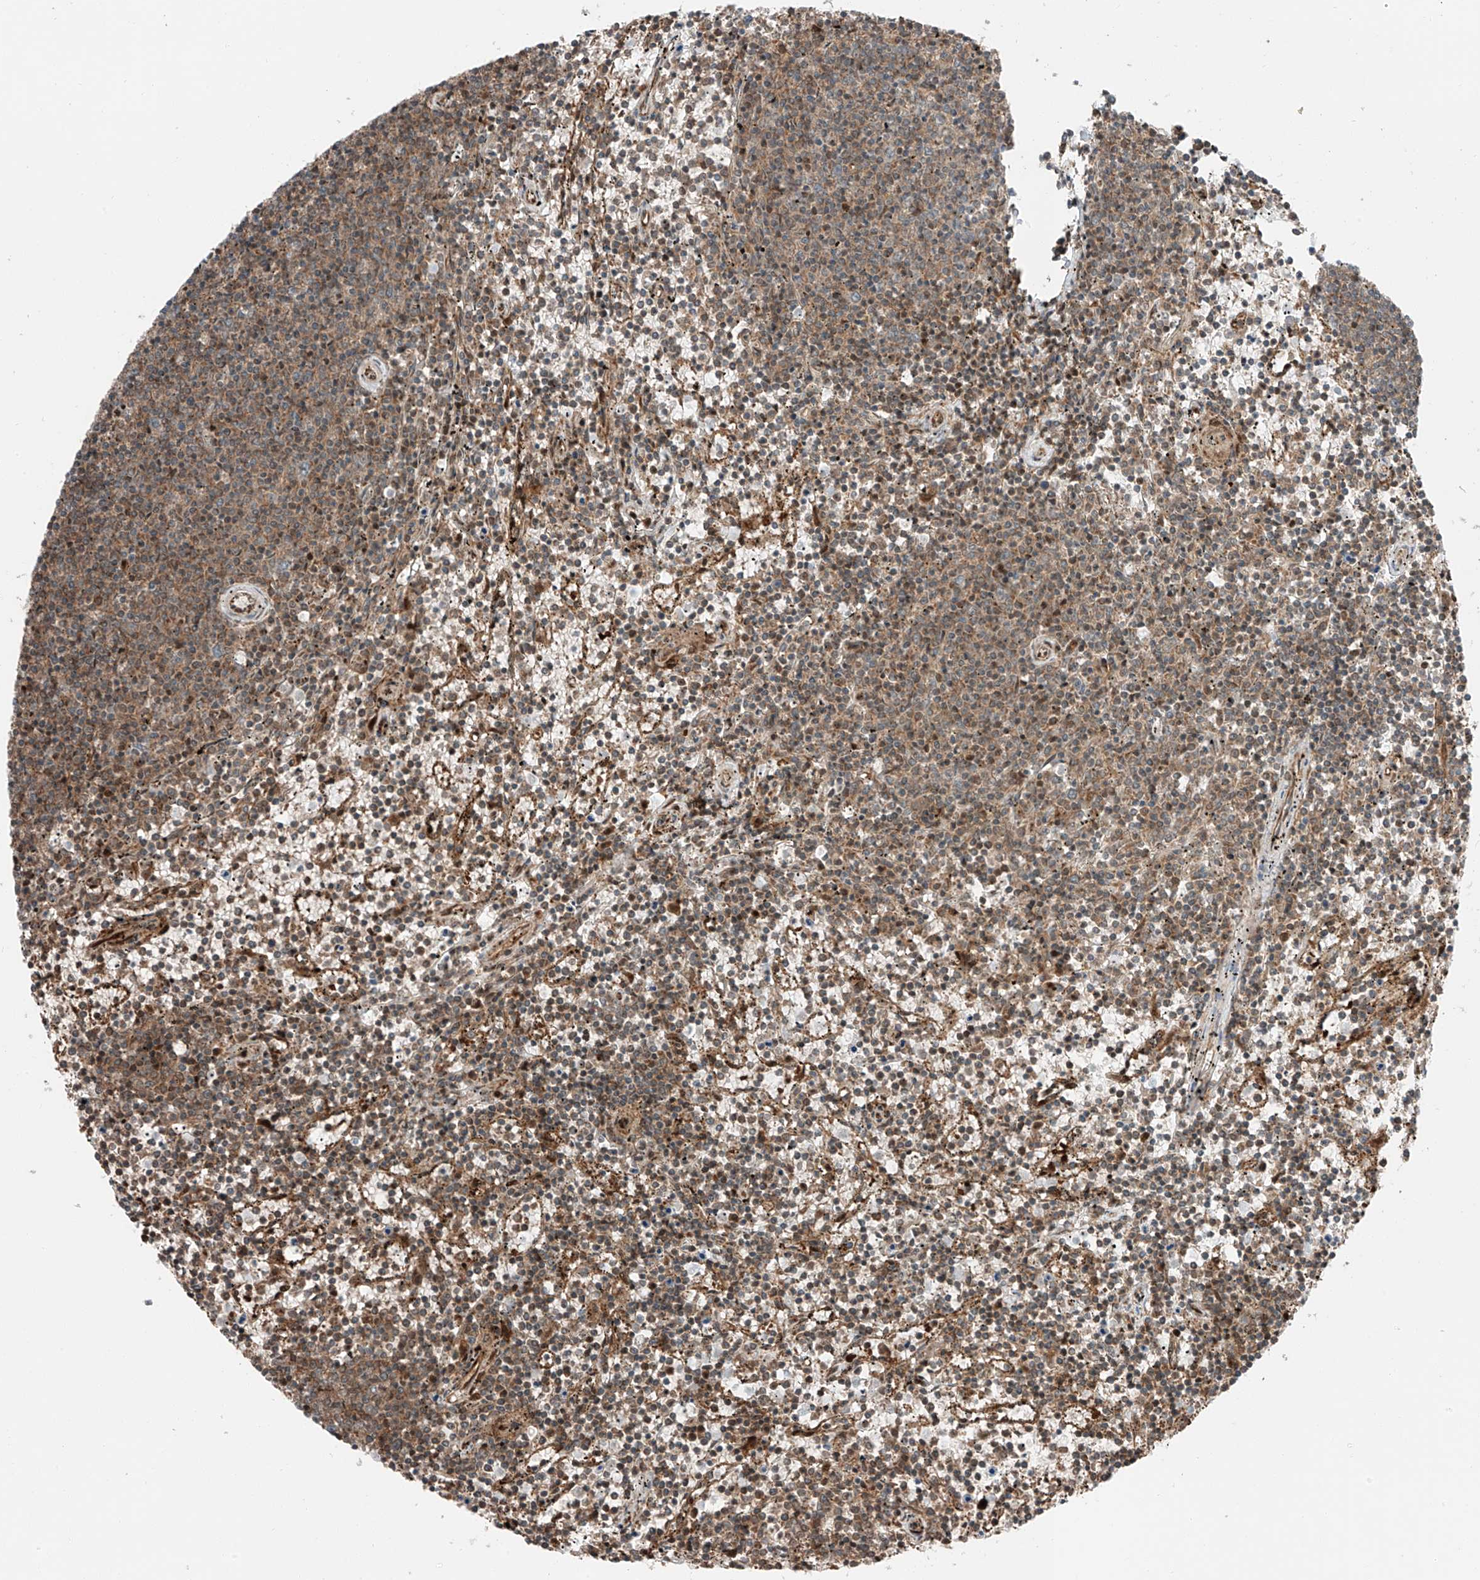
{"staining": {"intensity": "weak", "quantity": "25%-75%", "location": "cytoplasmic/membranous"}, "tissue": "lymphoma", "cell_type": "Tumor cells", "image_type": "cancer", "snomed": [{"axis": "morphology", "description": "Malignant lymphoma, non-Hodgkin's type, Low grade"}, {"axis": "topography", "description": "Spleen"}], "caption": "Immunohistochemistry (IHC) micrograph of neoplastic tissue: human malignant lymphoma, non-Hodgkin's type (low-grade) stained using immunohistochemistry (IHC) displays low levels of weak protein expression localized specifically in the cytoplasmic/membranous of tumor cells, appearing as a cytoplasmic/membranous brown color.", "gene": "USP48", "patient": {"sex": "female", "age": 50}}